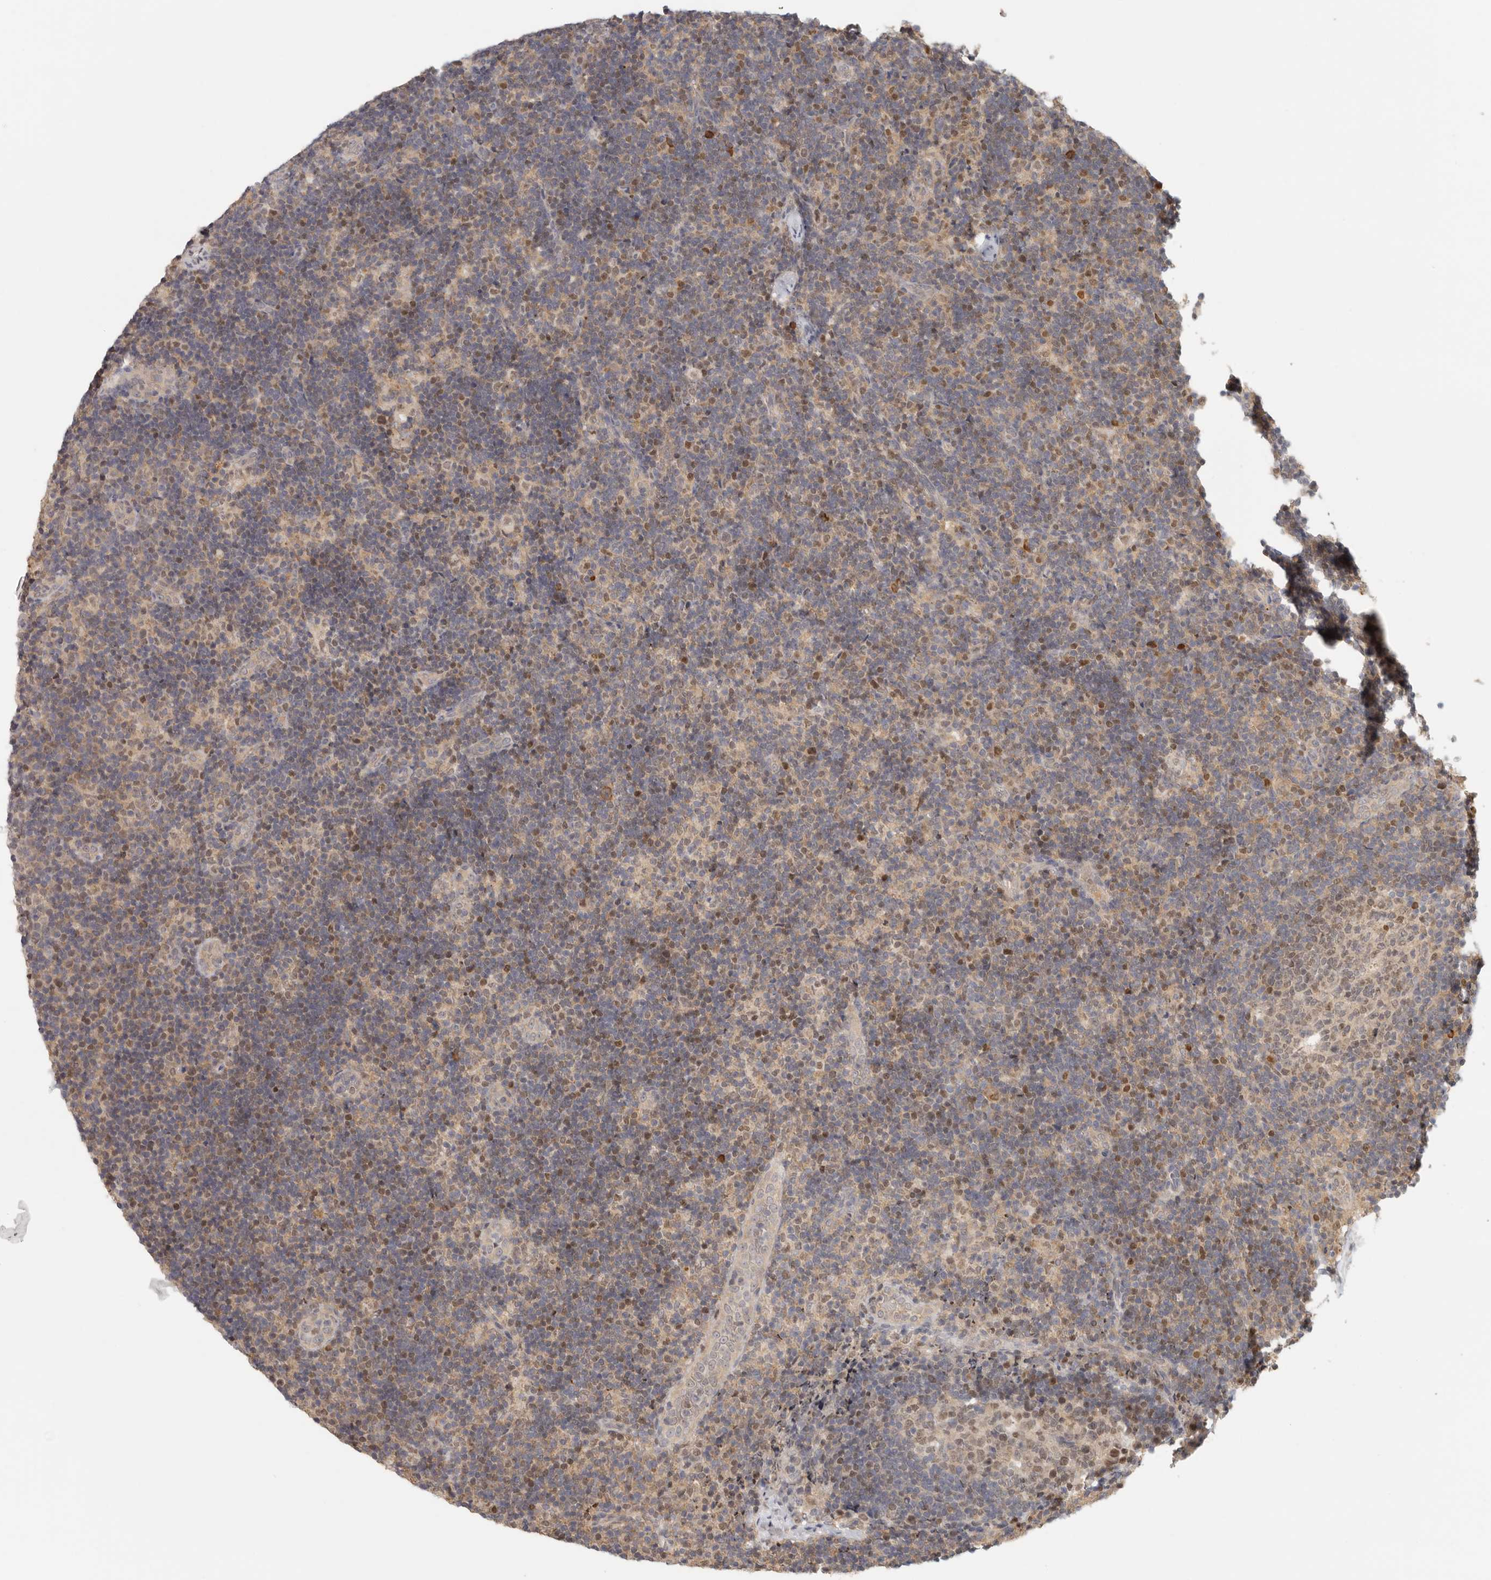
{"staining": {"intensity": "moderate", "quantity": "25%-75%", "location": "cytoplasmic/membranous,nuclear"}, "tissue": "lymph node", "cell_type": "Germinal center cells", "image_type": "normal", "snomed": [{"axis": "morphology", "description": "Normal tissue, NOS"}, {"axis": "topography", "description": "Lymph node"}], "caption": "A high-resolution photomicrograph shows IHC staining of benign lymph node, which reveals moderate cytoplasmic/membranous,nuclear expression in about 25%-75% of germinal center cells.", "gene": "PSMA5", "patient": {"sex": "female", "age": 22}}